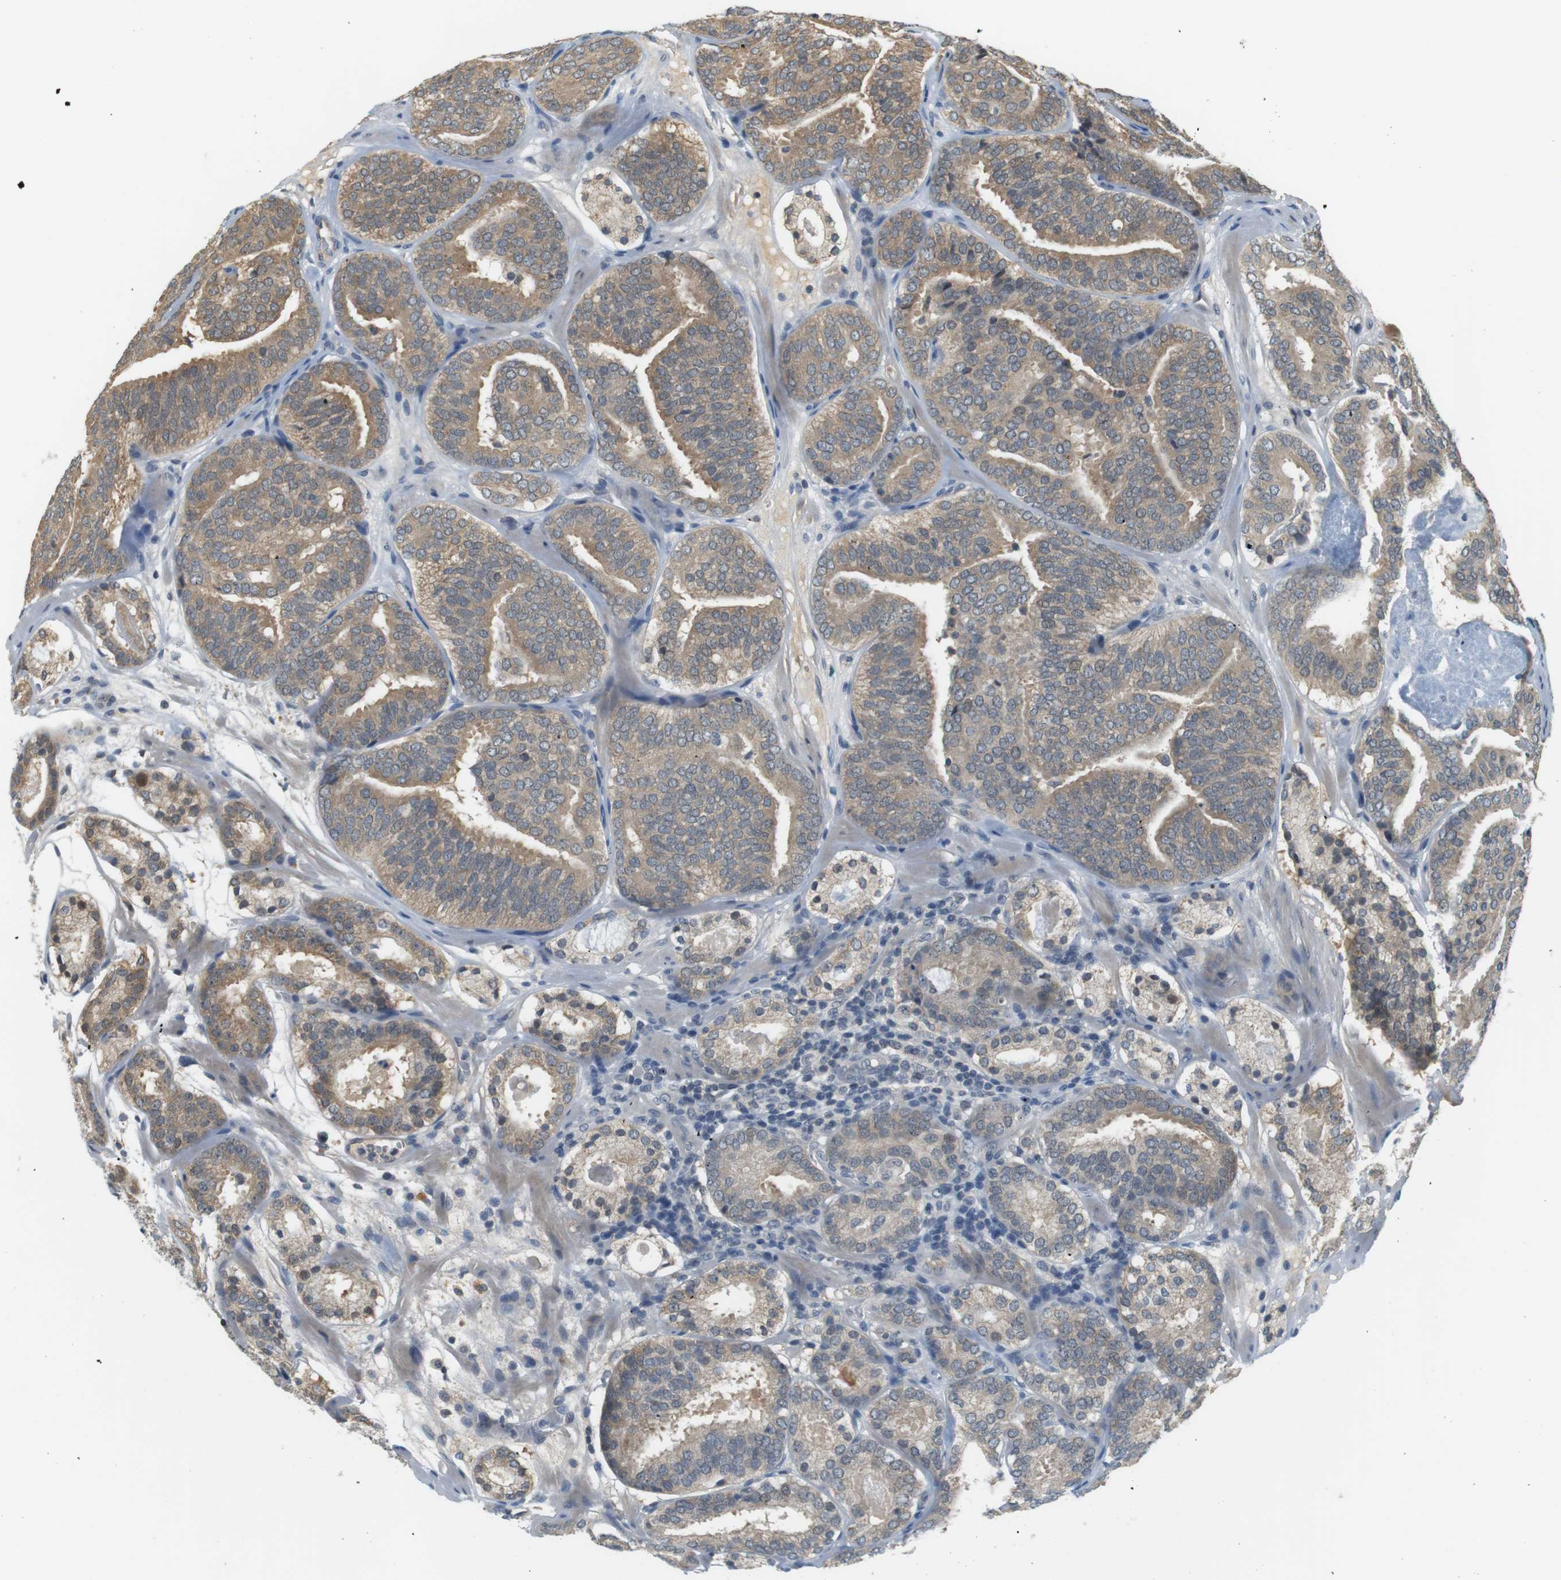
{"staining": {"intensity": "weak", "quantity": ">75%", "location": "cytoplasmic/membranous"}, "tissue": "prostate cancer", "cell_type": "Tumor cells", "image_type": "cancer", "snomed": [{"axis": "morphology", "description": "Adenocarcinoma, Low grade"}, {"axis": "topography", "description": "Prostate"}], "caption": "Protein expression analysis of human prostate cancer (adenocarcinoma (low-grade)) reveals weak cytoplasmic/membranous positivity in approximately >75% of tumor cells. Using DAB (3,3'-diaminobenzidine) (brown) and hematoxylin (blue) stains, captured at high magnification using brightfield microscopy.", "gene": "WNT7A", "patient": {"sex": "male", "age": 69}}